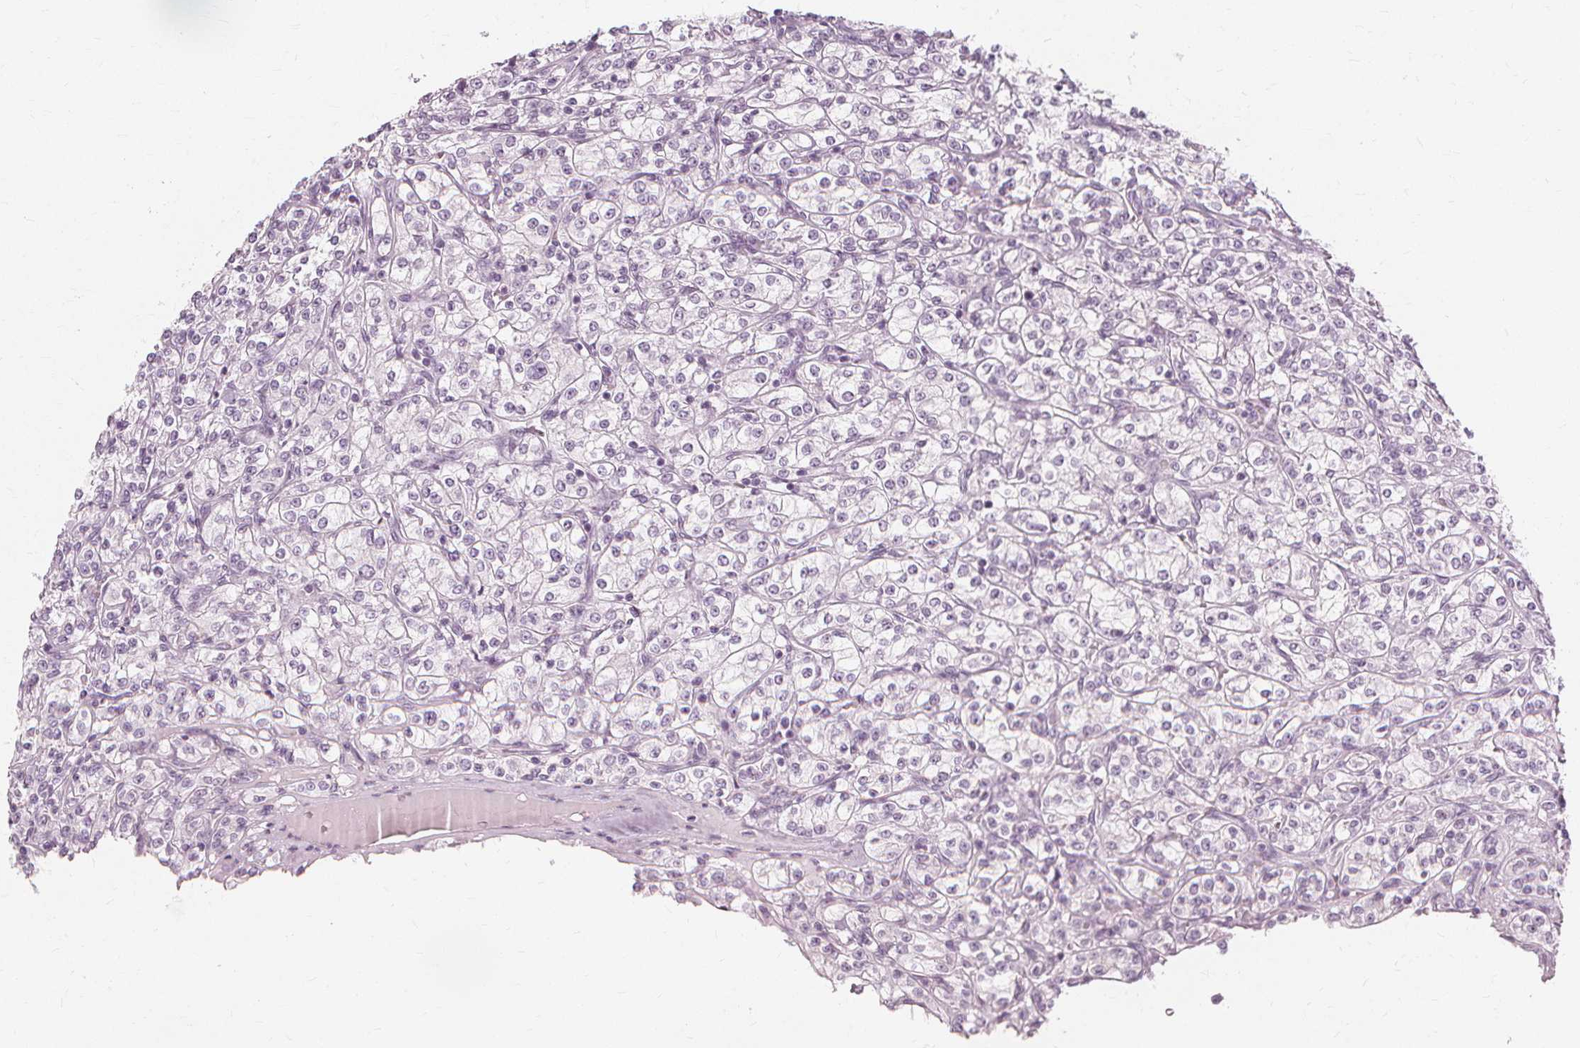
{"staining": {"intensity": "negative", "quantity": "none", "location": "none"}, "tissue": "renal cancer", "cell_type": "Tumor cells", "image_type": "cancer", "snomed": [{"axis": "morphology", "description": "Adenocarcinoma, NOS"}, {"axis": "topography", "description": "Kidney"}], "caption": "Human renal cancer stained for a protein using immunohistochemistry exhibits no positivity in tumor cells.", "gene": "NXPE1", "patient": {"sex": "male", "age": 77}}